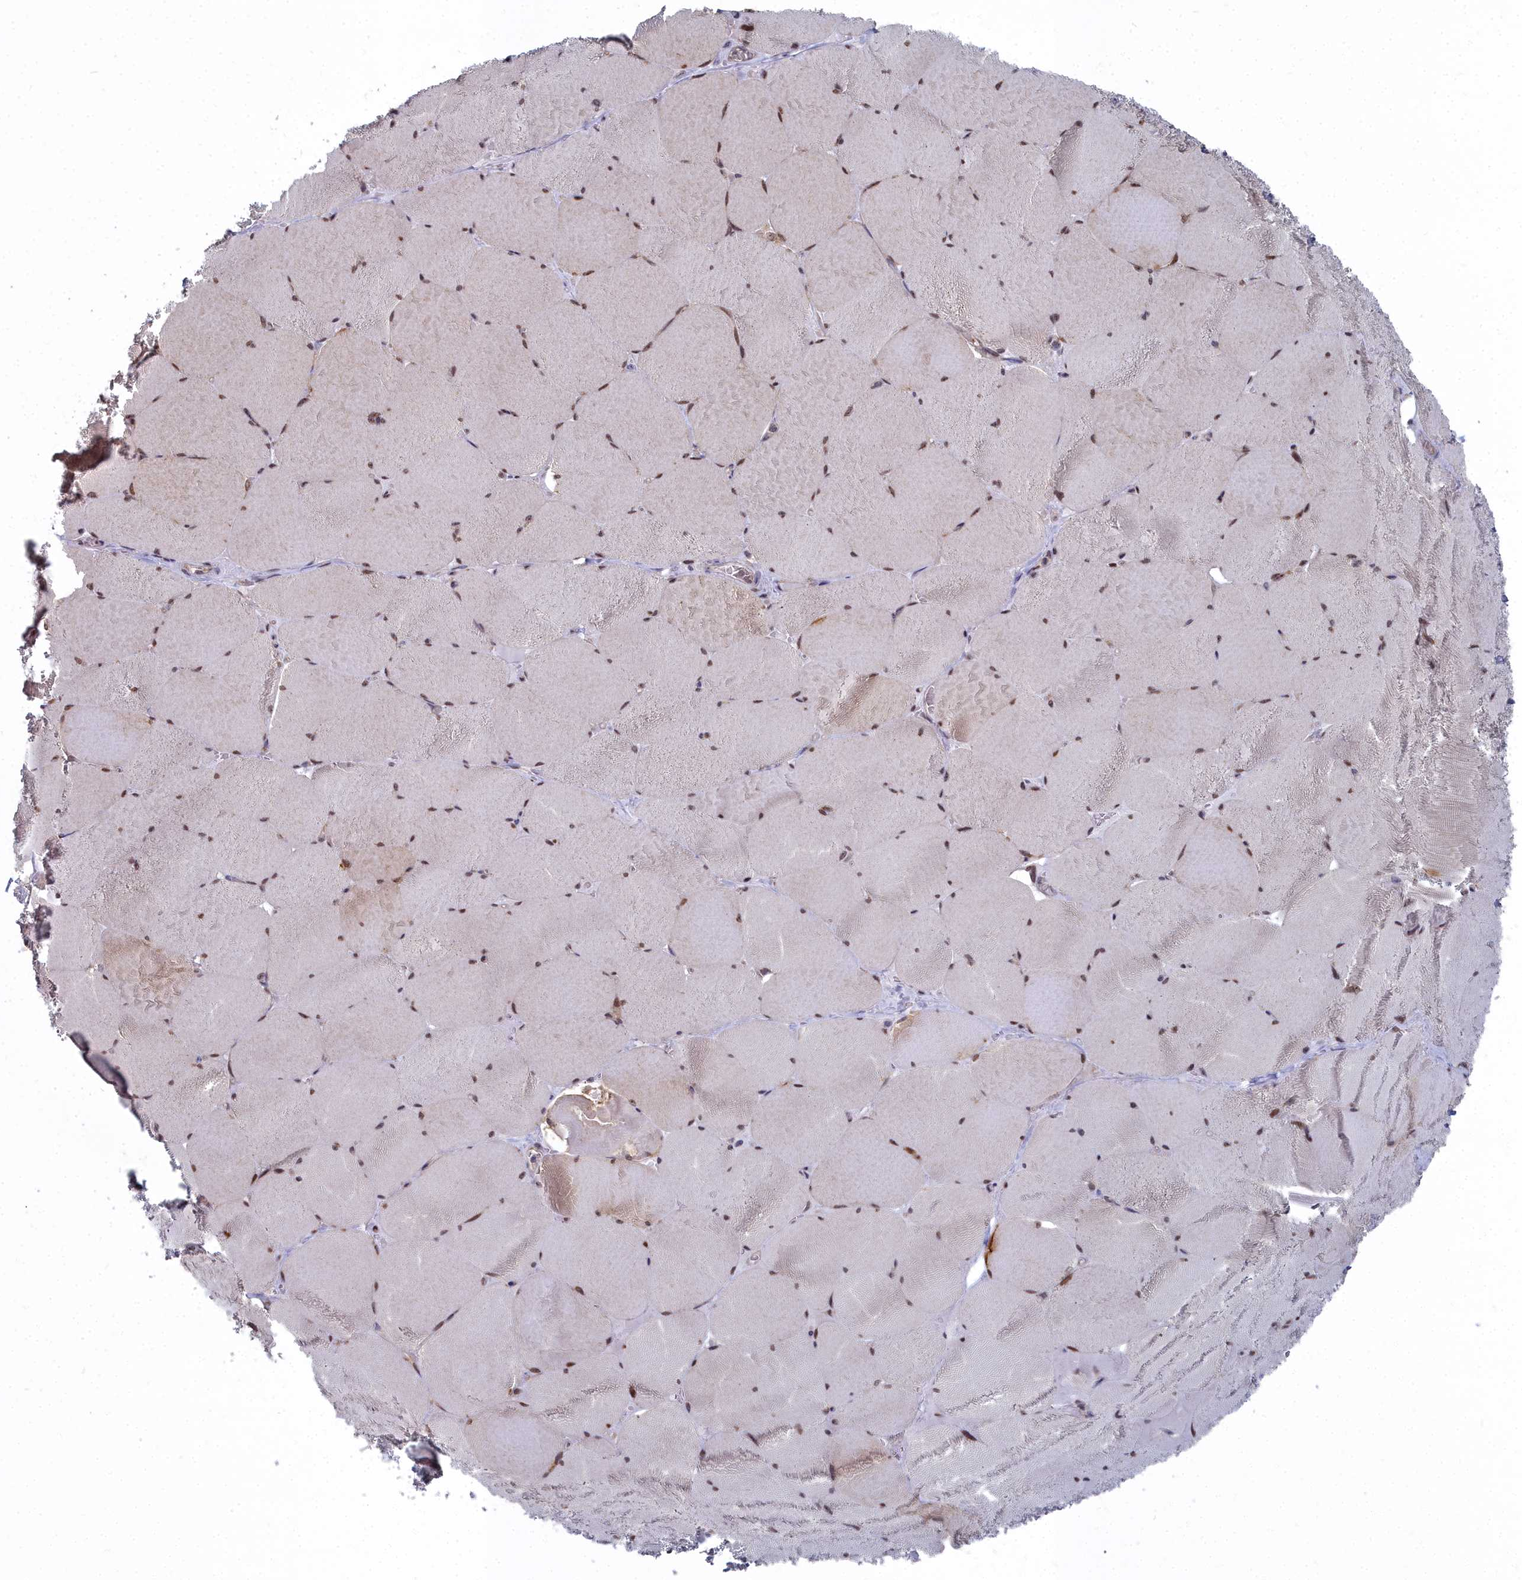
{"staining": {"intensity": "moderate", "quantity": "25%-75%", "location": "nuclear"}, "tissue": "skeletal muscle", "cell_type": "Myocytes", "image_type": "normal", "snomed": [{"axis": "morphology", "description": "Normal tissue, NOS"}, {"axis": "topography", "description": "Skeletal muscle"}, {"axis": "topography", "description": "Head-Neck"}], "caption": "Normal skeletal muscle shows moderate nuclear expression in approximately 25%-75% of myocytes.", "gene": "RPS27A", "patient": {"sex": "male", "age": 66}}